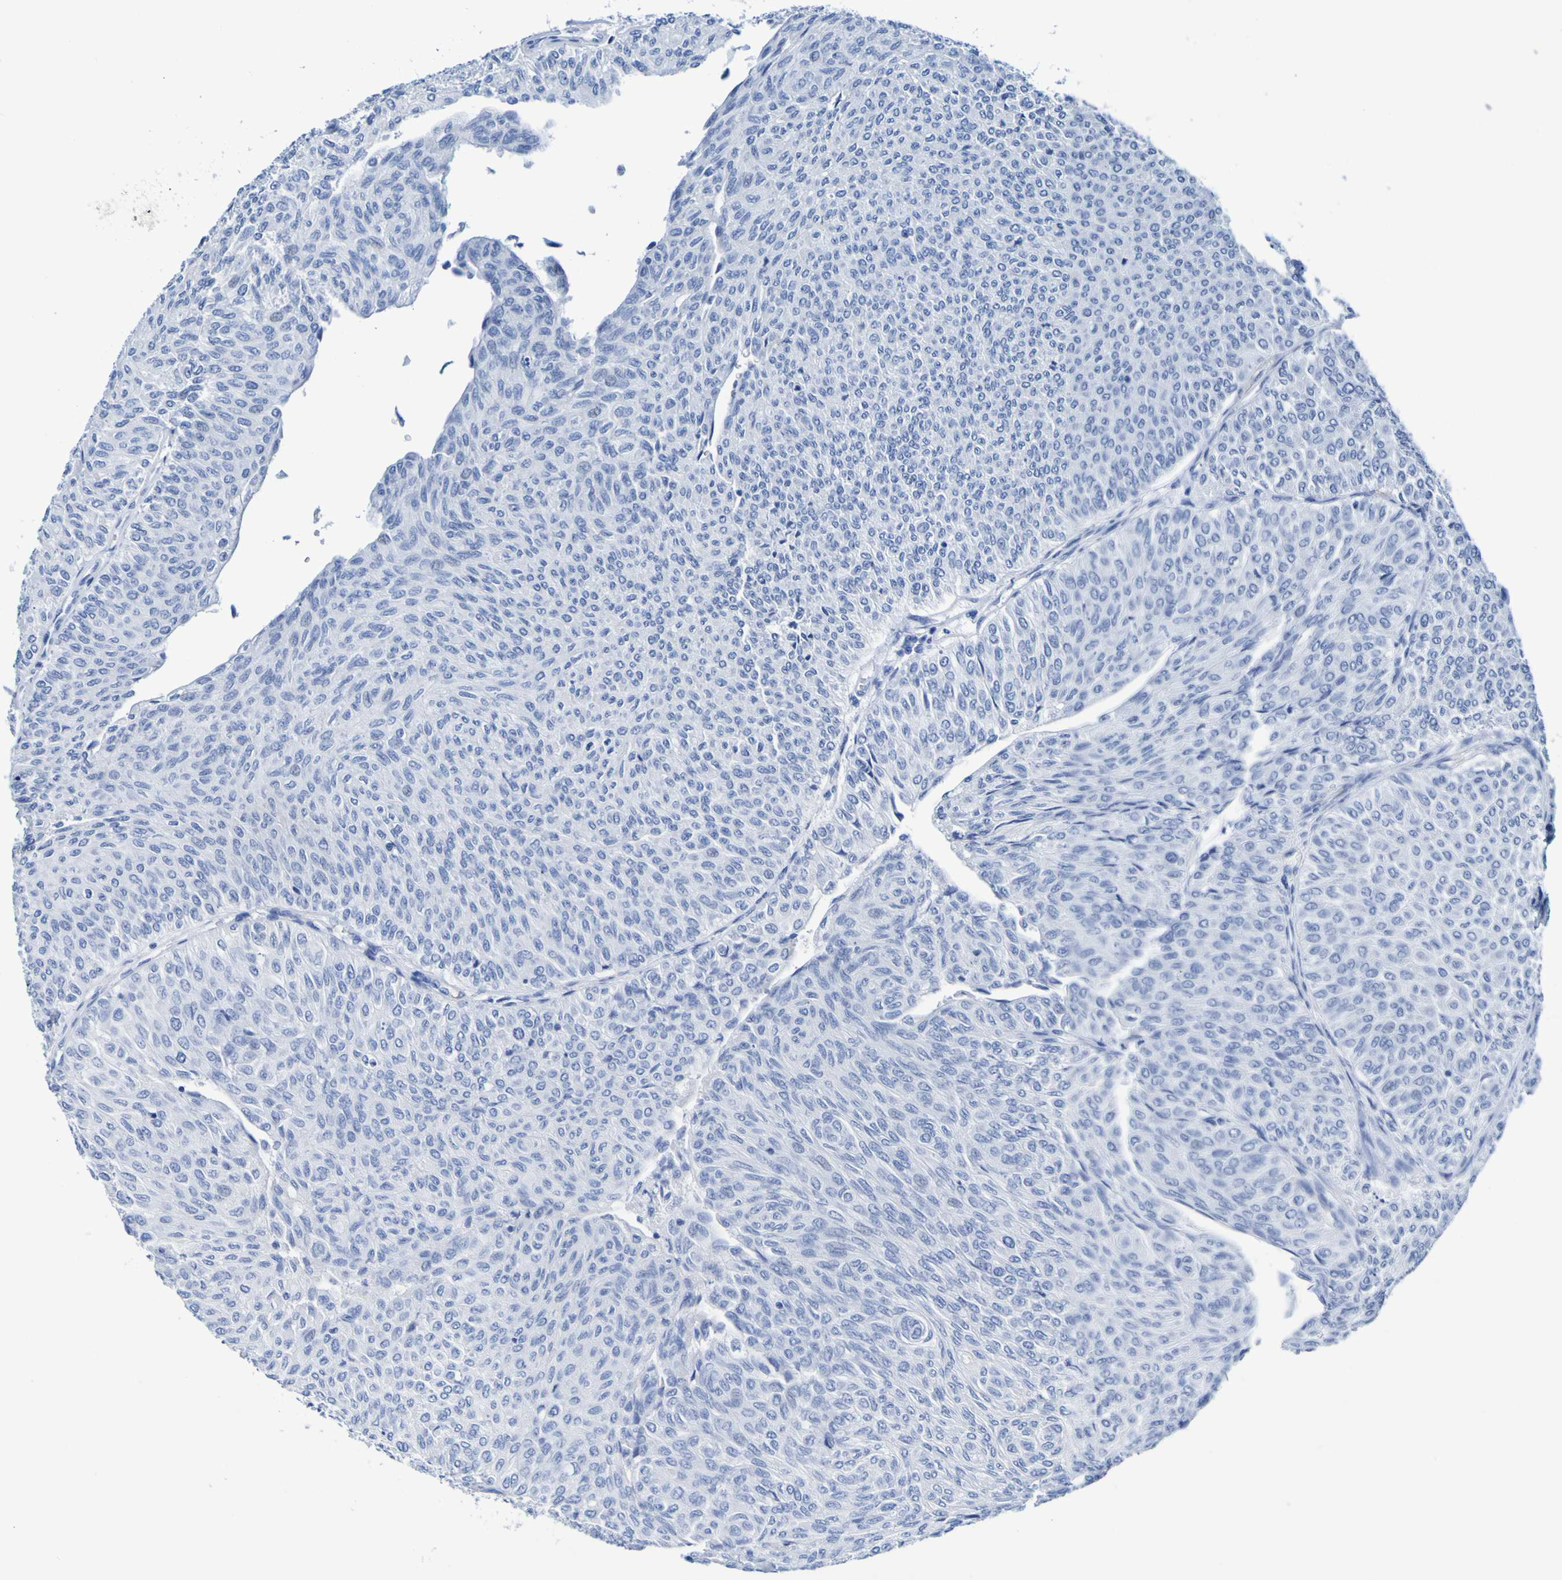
{"staining": {"intensity": "negative", "quantity": "none", "location": "none"}, "tissue": "urothelial cancer", "cell_type": "Tumor cells", "image_type": "cancer", "snomed": [{"axis": "morphology", "description": "Urothelial carcinoma, Low grade"}, {"axis": "topography", "description": "Urinary bladder"}], "caption": "Image shows no protein staining in tumor cells of urothelial carcinoma (low-grade) tissue. The staining is performed using DAB brown chromogen with nuclei counter-stained in using hematoxylin.", "gene": "DPEP1", "patient": {"sex": "male", "age": 78}}